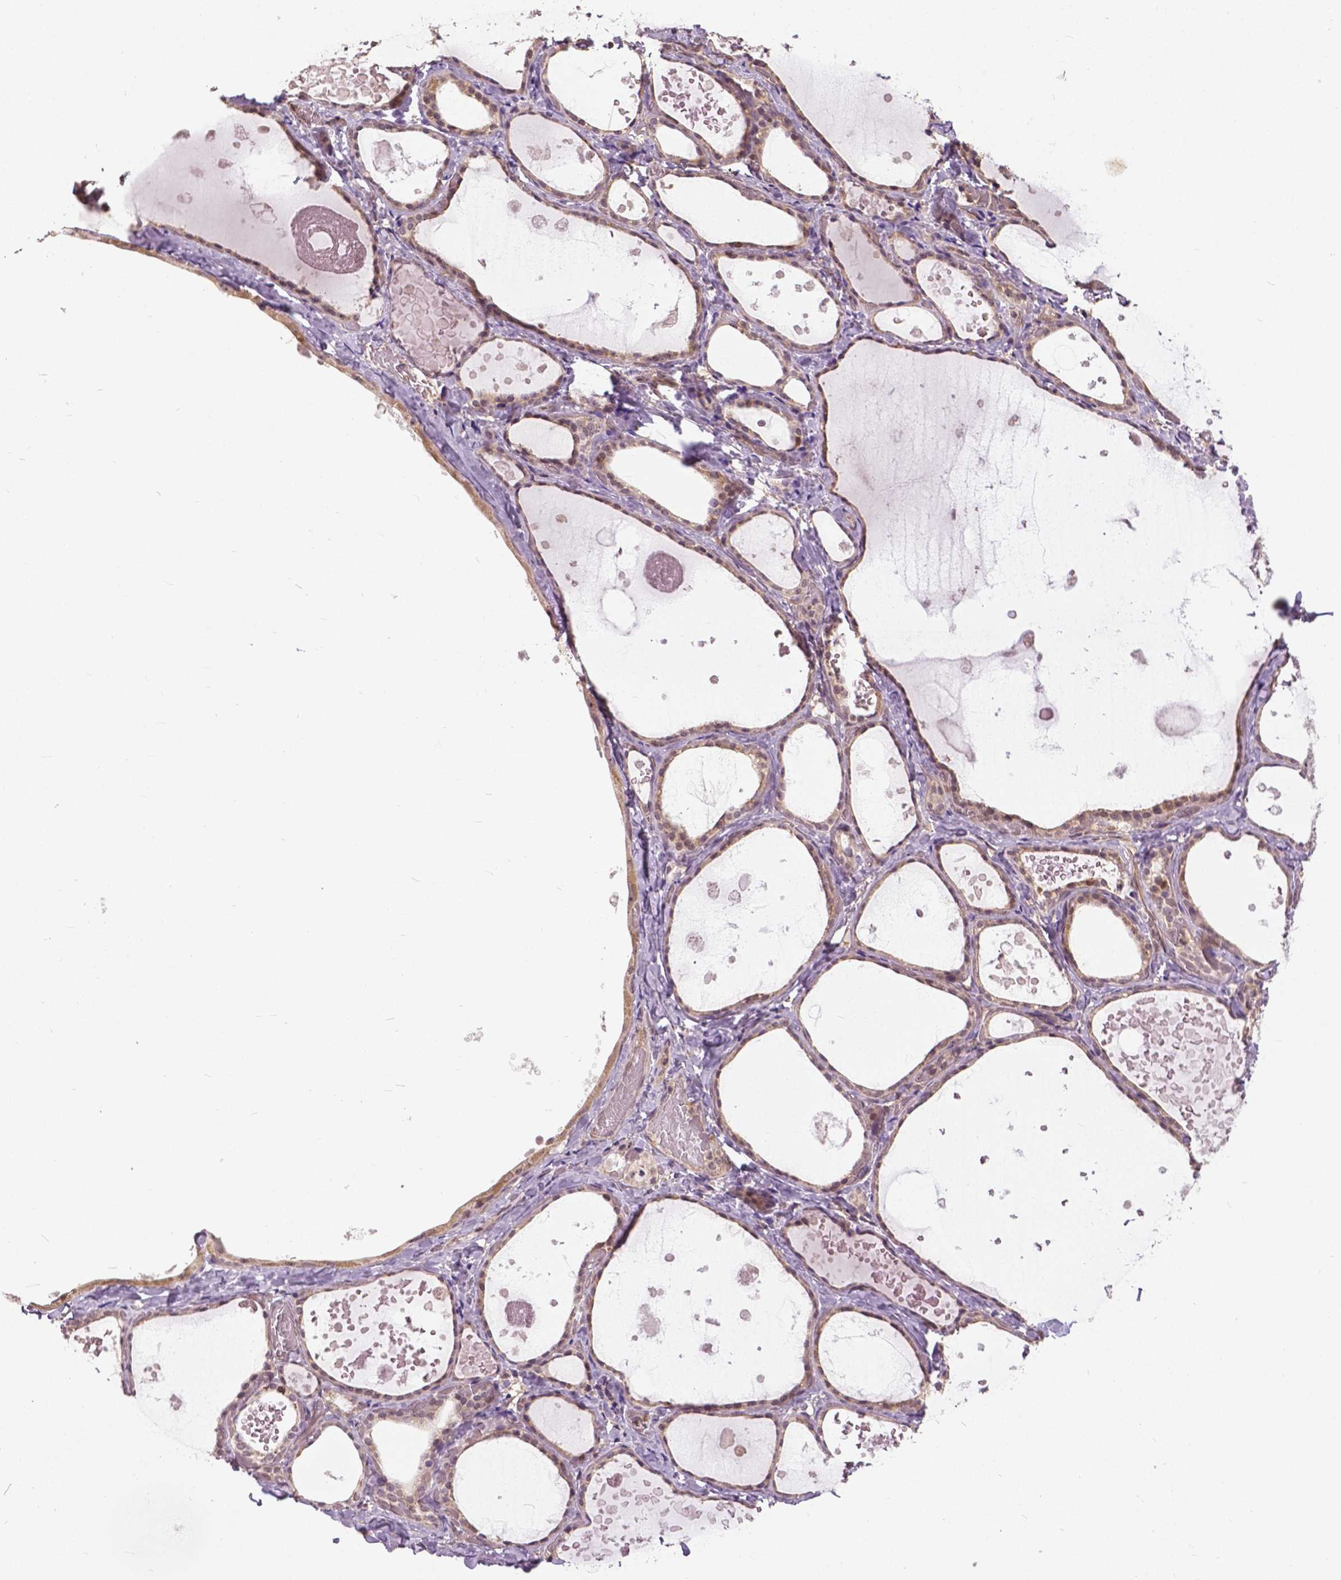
{"staining": {"intensity": "weak", "quantity": "25%-75%", "location": "cytoplasmic/membranous"}, "tissue": "thyroid gland", "cell_type": "Glandular cells", "image_type": "normal", "snomed": [{"axis": "morphology", "description": "Normal tissue, NOS"}, {"axis": "topography", "description": "Thyroid gland"}], "caption": "Weak cytoplasmic/membranous expression for a protein is seen in approximately 25%-75% of glandular cells of benign thyroid gland using immunohistochemistry.", "gene": "ANXA13", "patient": {"sex": "female", "age": 56}}